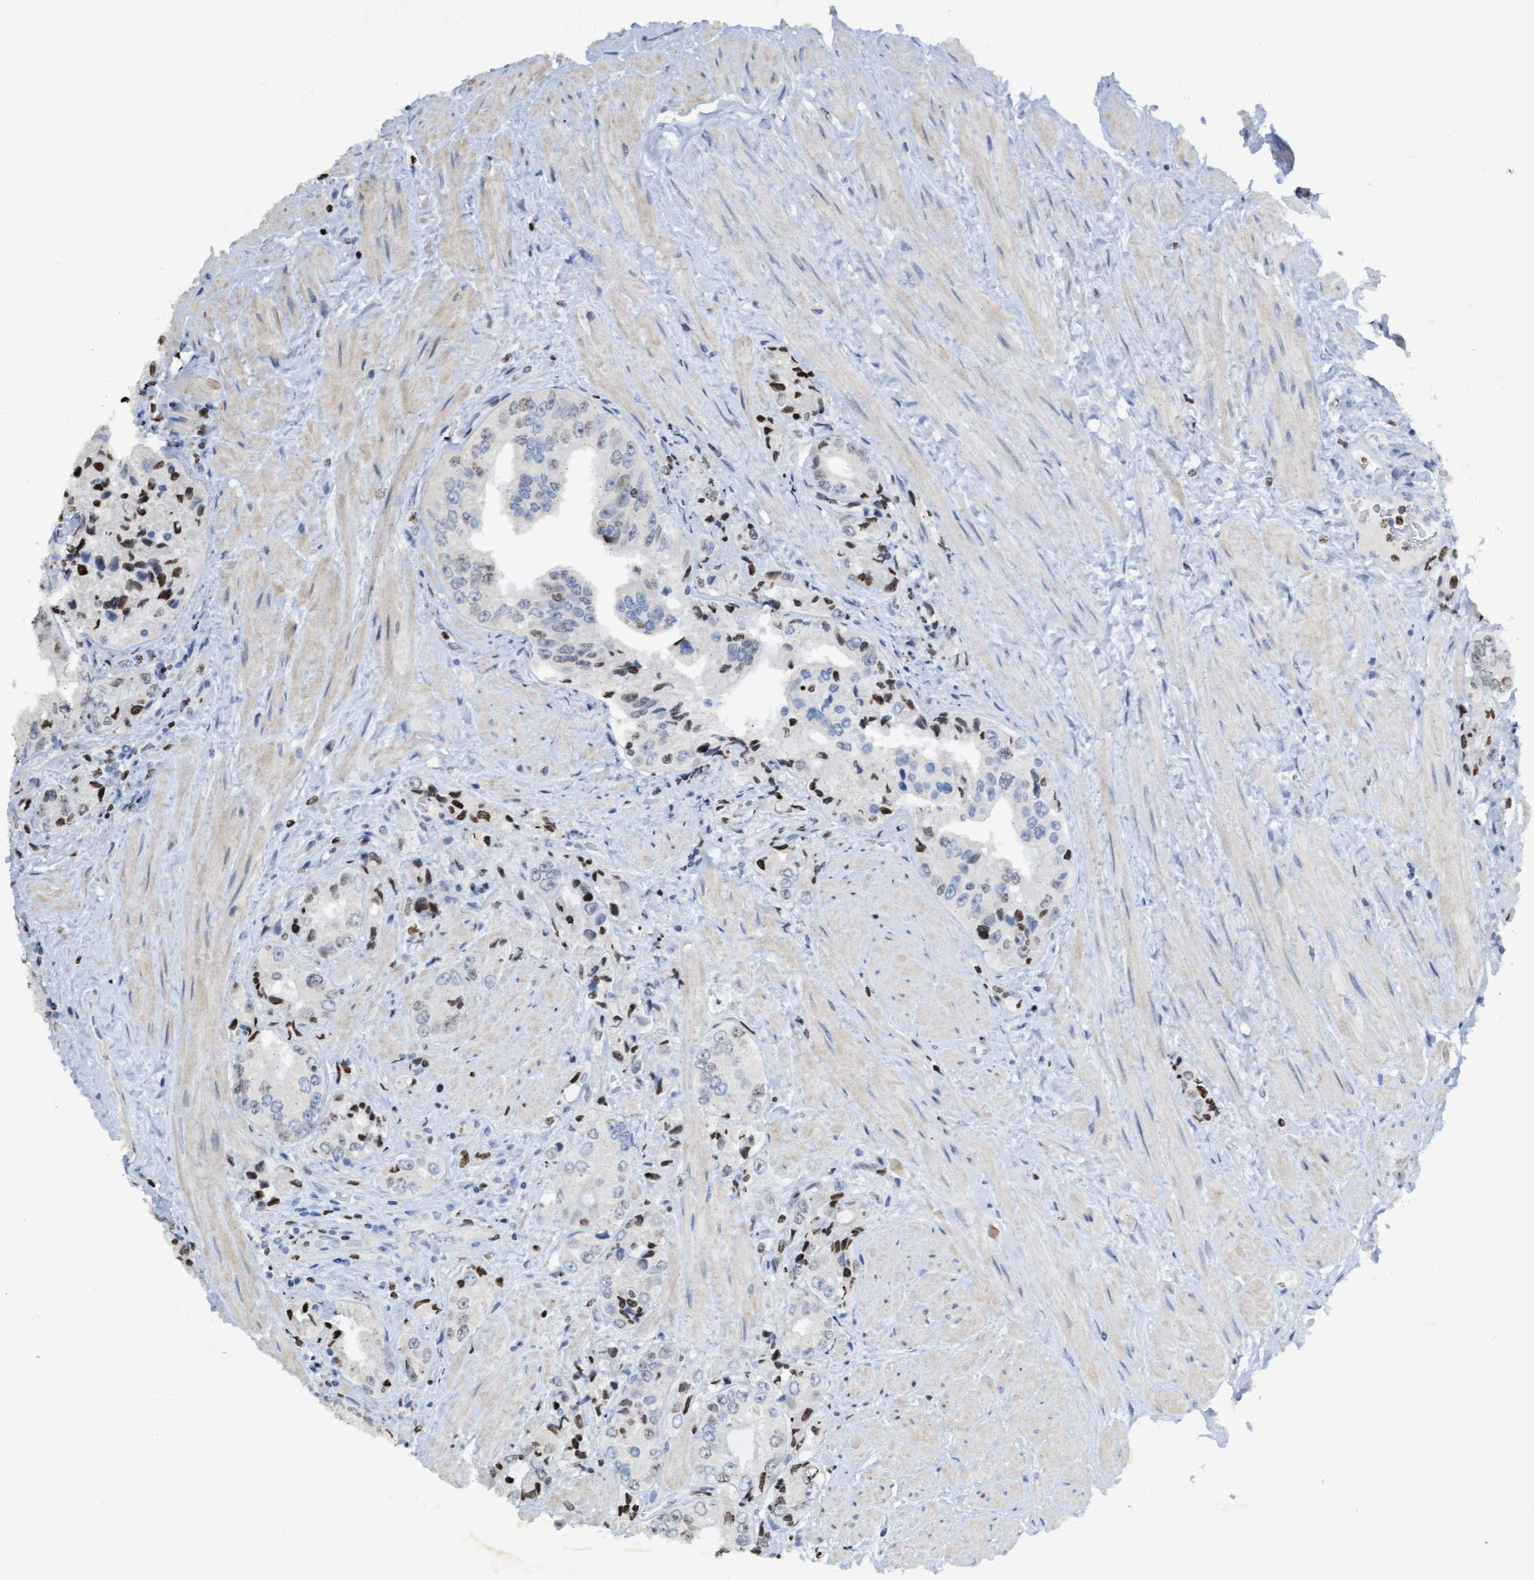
{"staining": {"intensity": "weak", "quantity": "<25%", "location": "nuclear"}, "tissue": "prostate cancer", "cell_type": "Tumor cells", "image_type": "cancer", "snomed": [{"axis": "morphology", "description": "Adenocarcinoma, High grade"}, {"axis": "topography", "description": "Prostate"}], "caption": "Micrograph shows no significant protein staining in tumor cells of prostate high-grade adenocarcinoma.", "gene": "CBX2", "patient": {"sex": "male", "age": 61}}